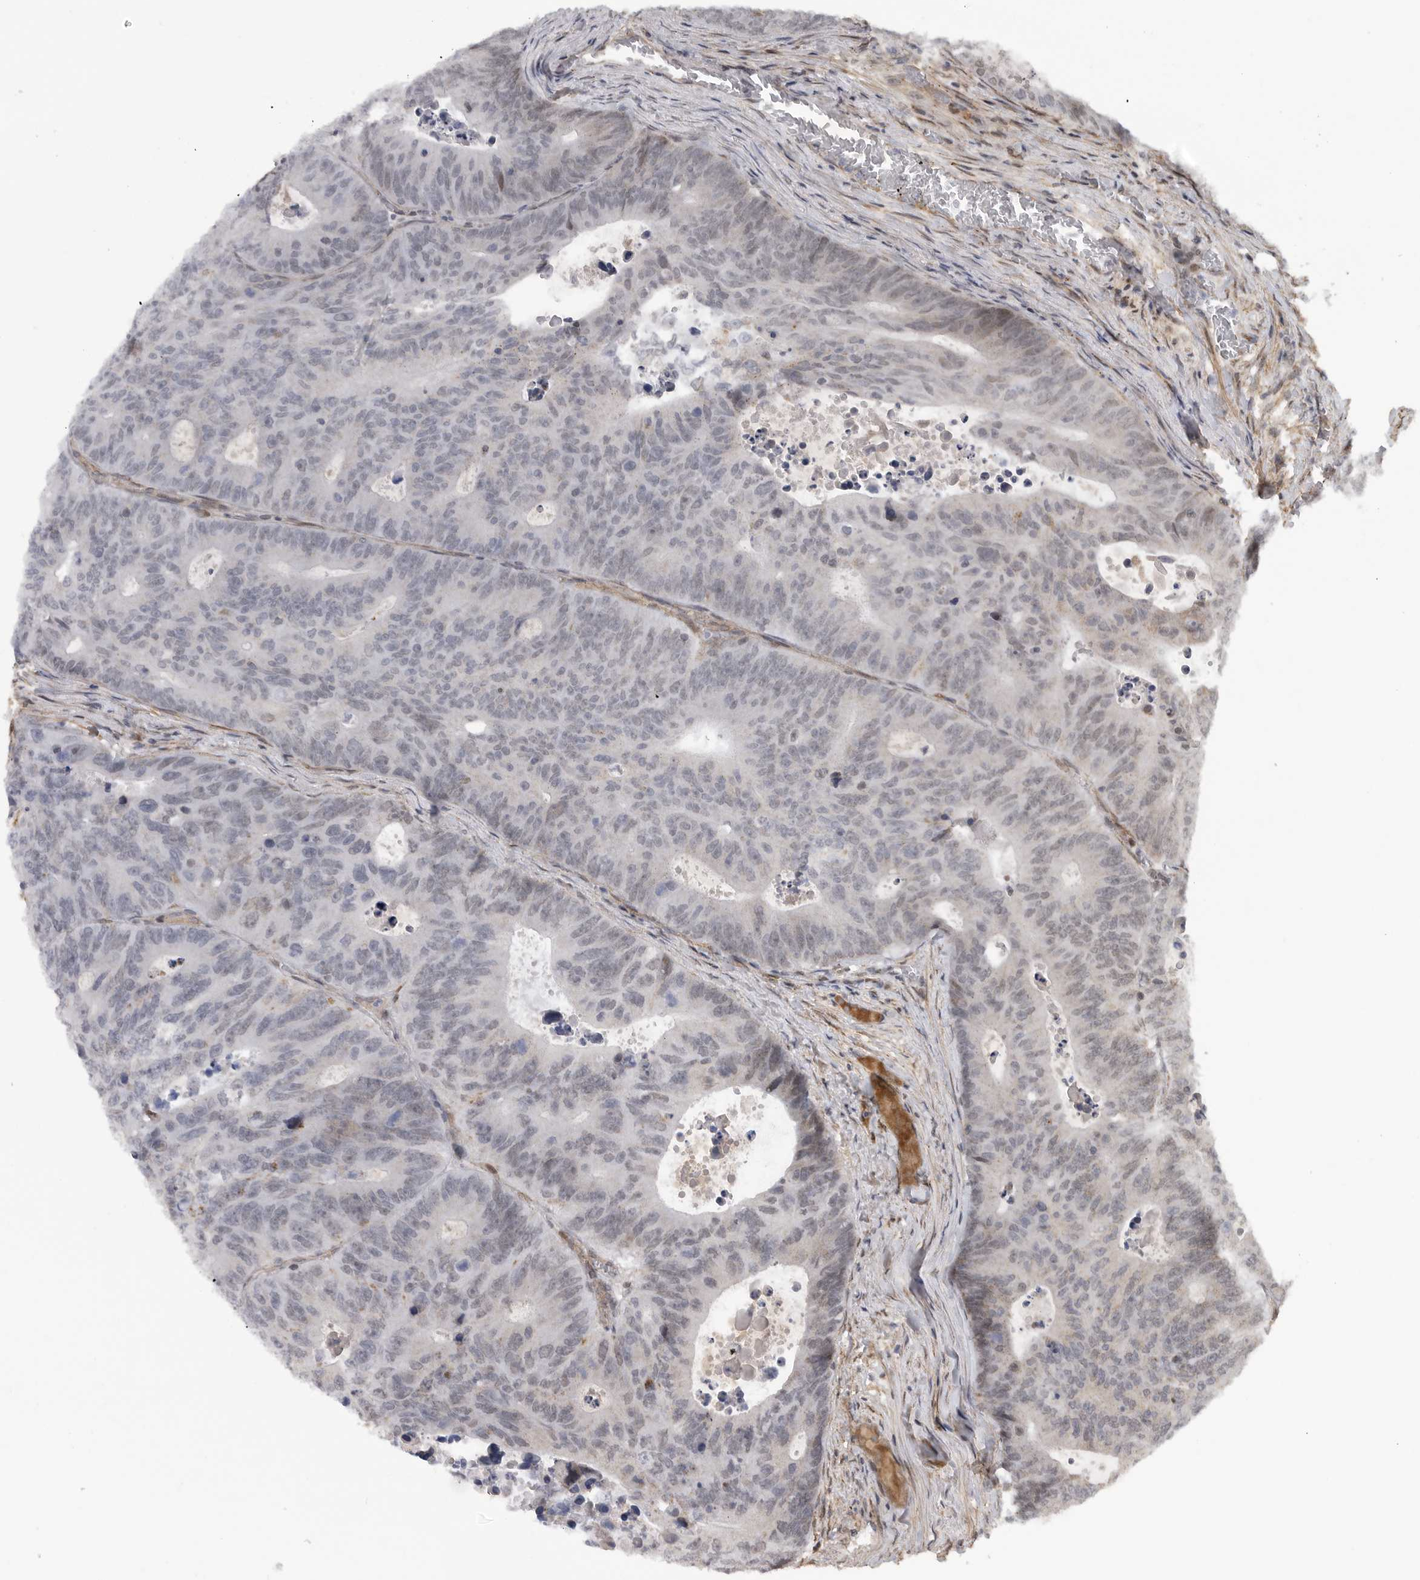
{"staining": {"intensity": "weak", "quantity": "<25%", "location": "cytoplasmic/membranous"}, "tissue": "colorectal cancer", "cell_type": "Tumor cells", "image_type": "cancer", "snomed": [{"axis": "morphology", "description": "Adenocarcinoma, NOS"}, {"axis": "topography", "description": "Colon"}], "caption": "Adenocarcinoma (colorectal) was stained to show a protein in brown. There is no significant staining in tumor cells.", "gene": "TMPRSS11F", "patient": {"sex": "male", "age": 87}}